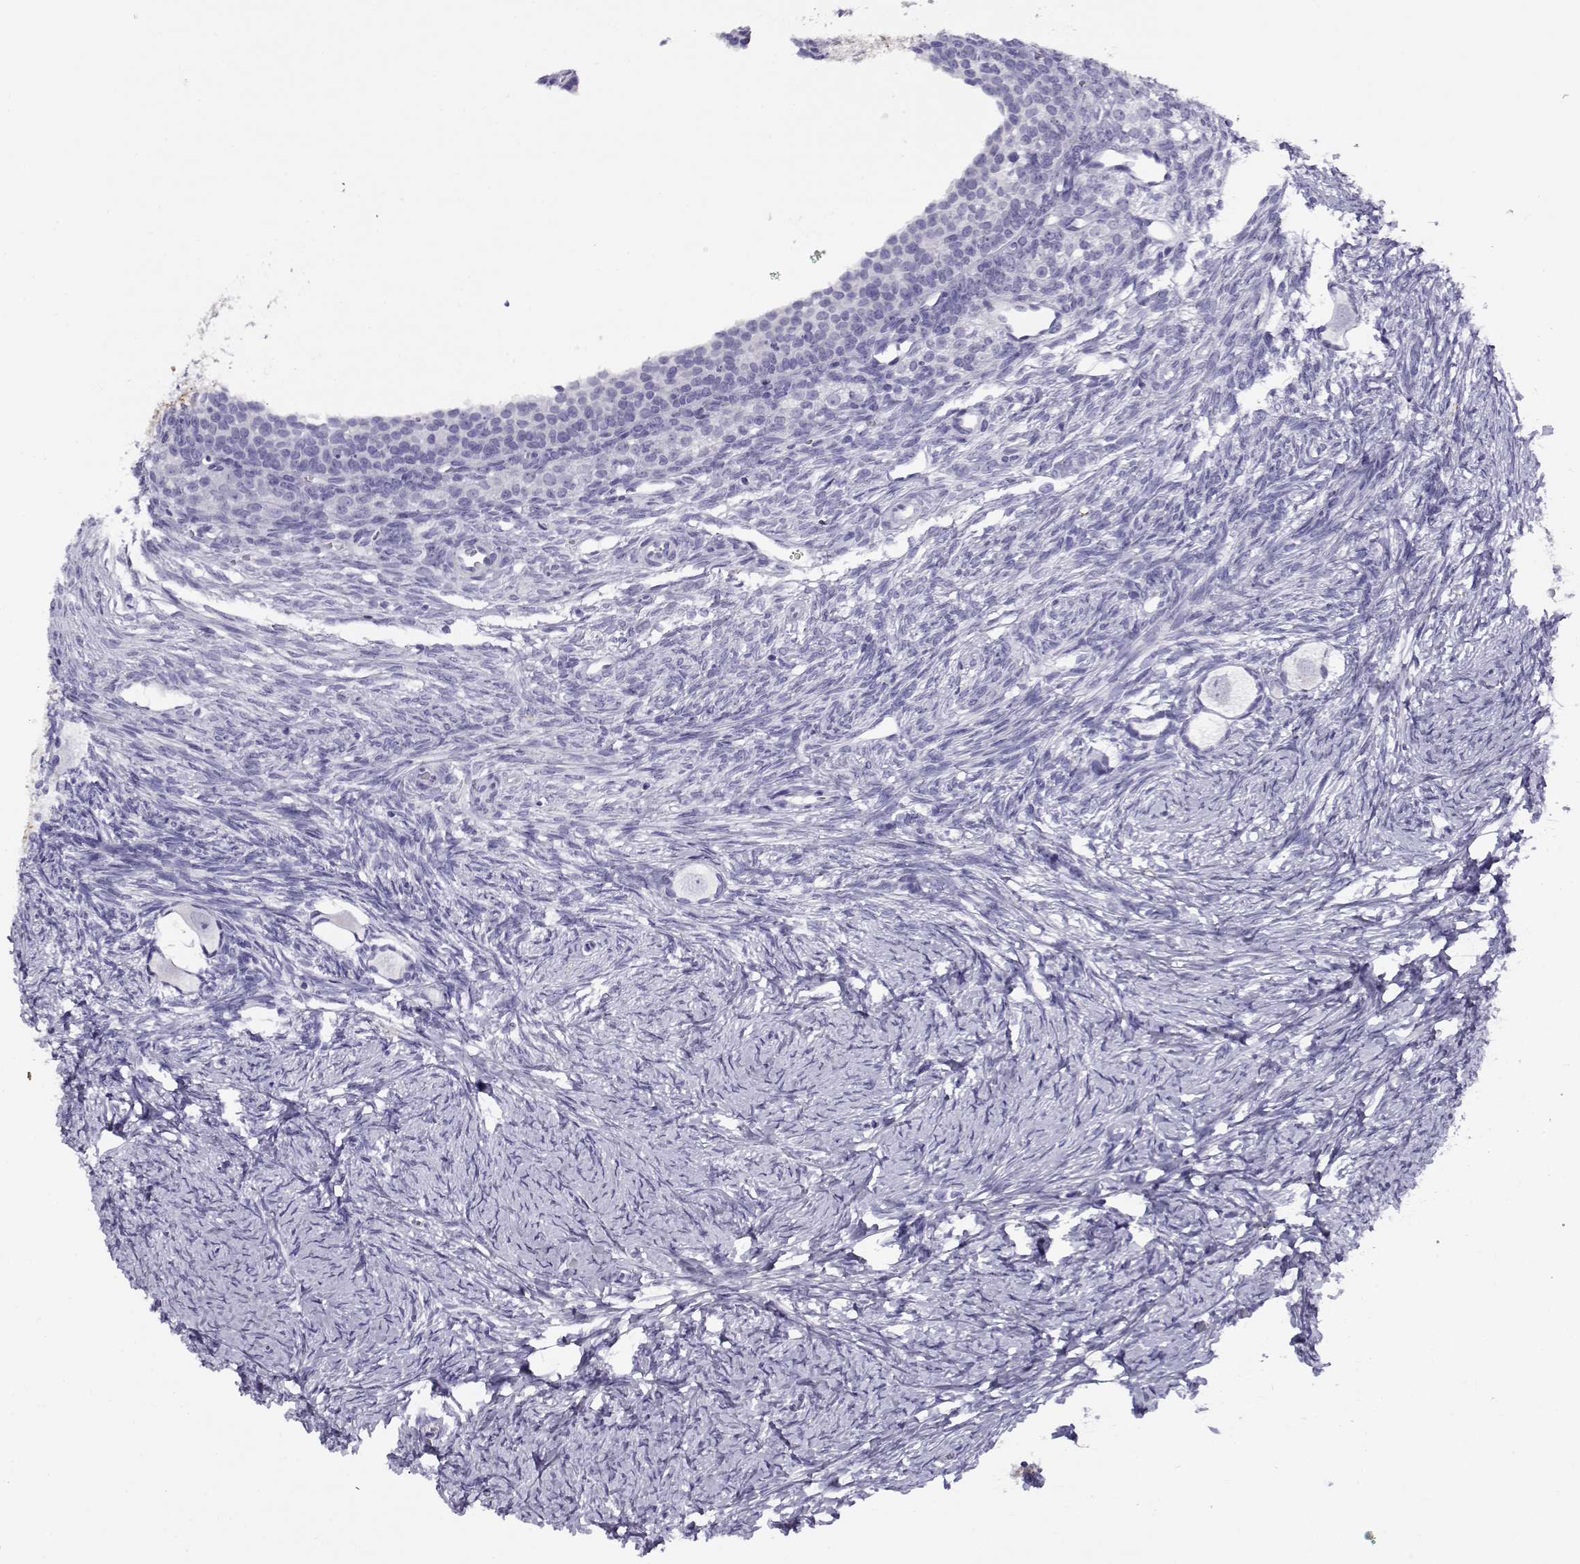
{"staining": {"intensity": "negative", "quantity": "none", "location": "none"}, "tissue": "ovary", "cell_type": "Follicle cells", "image_type": "normal", "snomed": [{"axis": "morphology", "description": "Normal tissue, NOS"}, {"axis": "topography", "description": "Ovary"}], "caption": "Histopathology image shows no protein staining in follicle cells of benign ovary.", "gene": "RHOXF2B", "patient": {"sex": "female", "age": 27}}